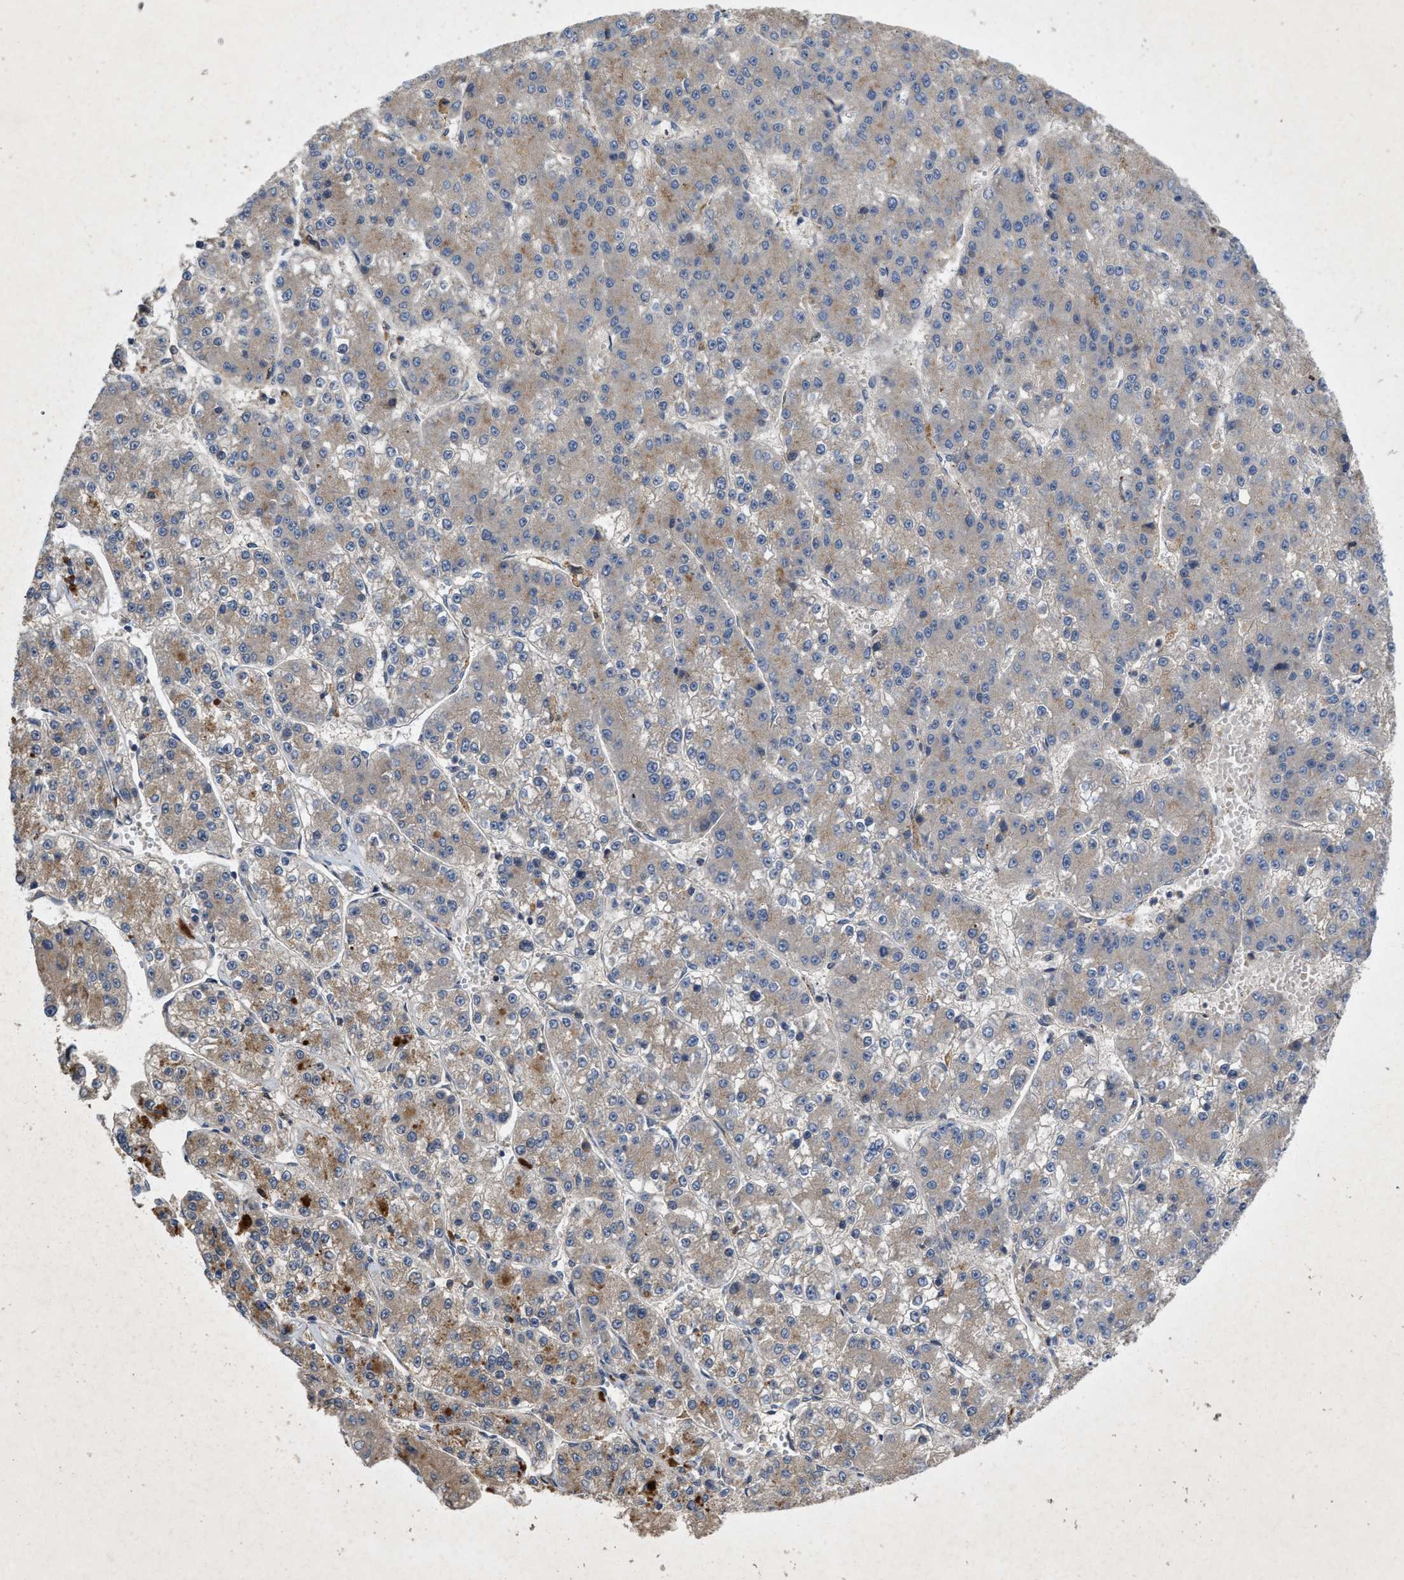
{"staining": {"intensity": "moderate", "quantity": "<25%", "location": "cytoplasmic/membranous"}, "tissue": "liver cancer", "cell_type": "Tumor cells", "image_type": "cancer", "snomed": [{"axis": "morphology", "description": "Carcinoma, Hepatocellular, NOS"}, {"axis": "topography", "description": "Liver"}], "caption": "A low amount of moderate cytoplasmic/membranous staining is appreciated in approximately <25% of tumor cells in liver hepatocellular carcinoma tissue.", "gene": "LPAR2", "patient": {"sex": "female", "age": 73}}